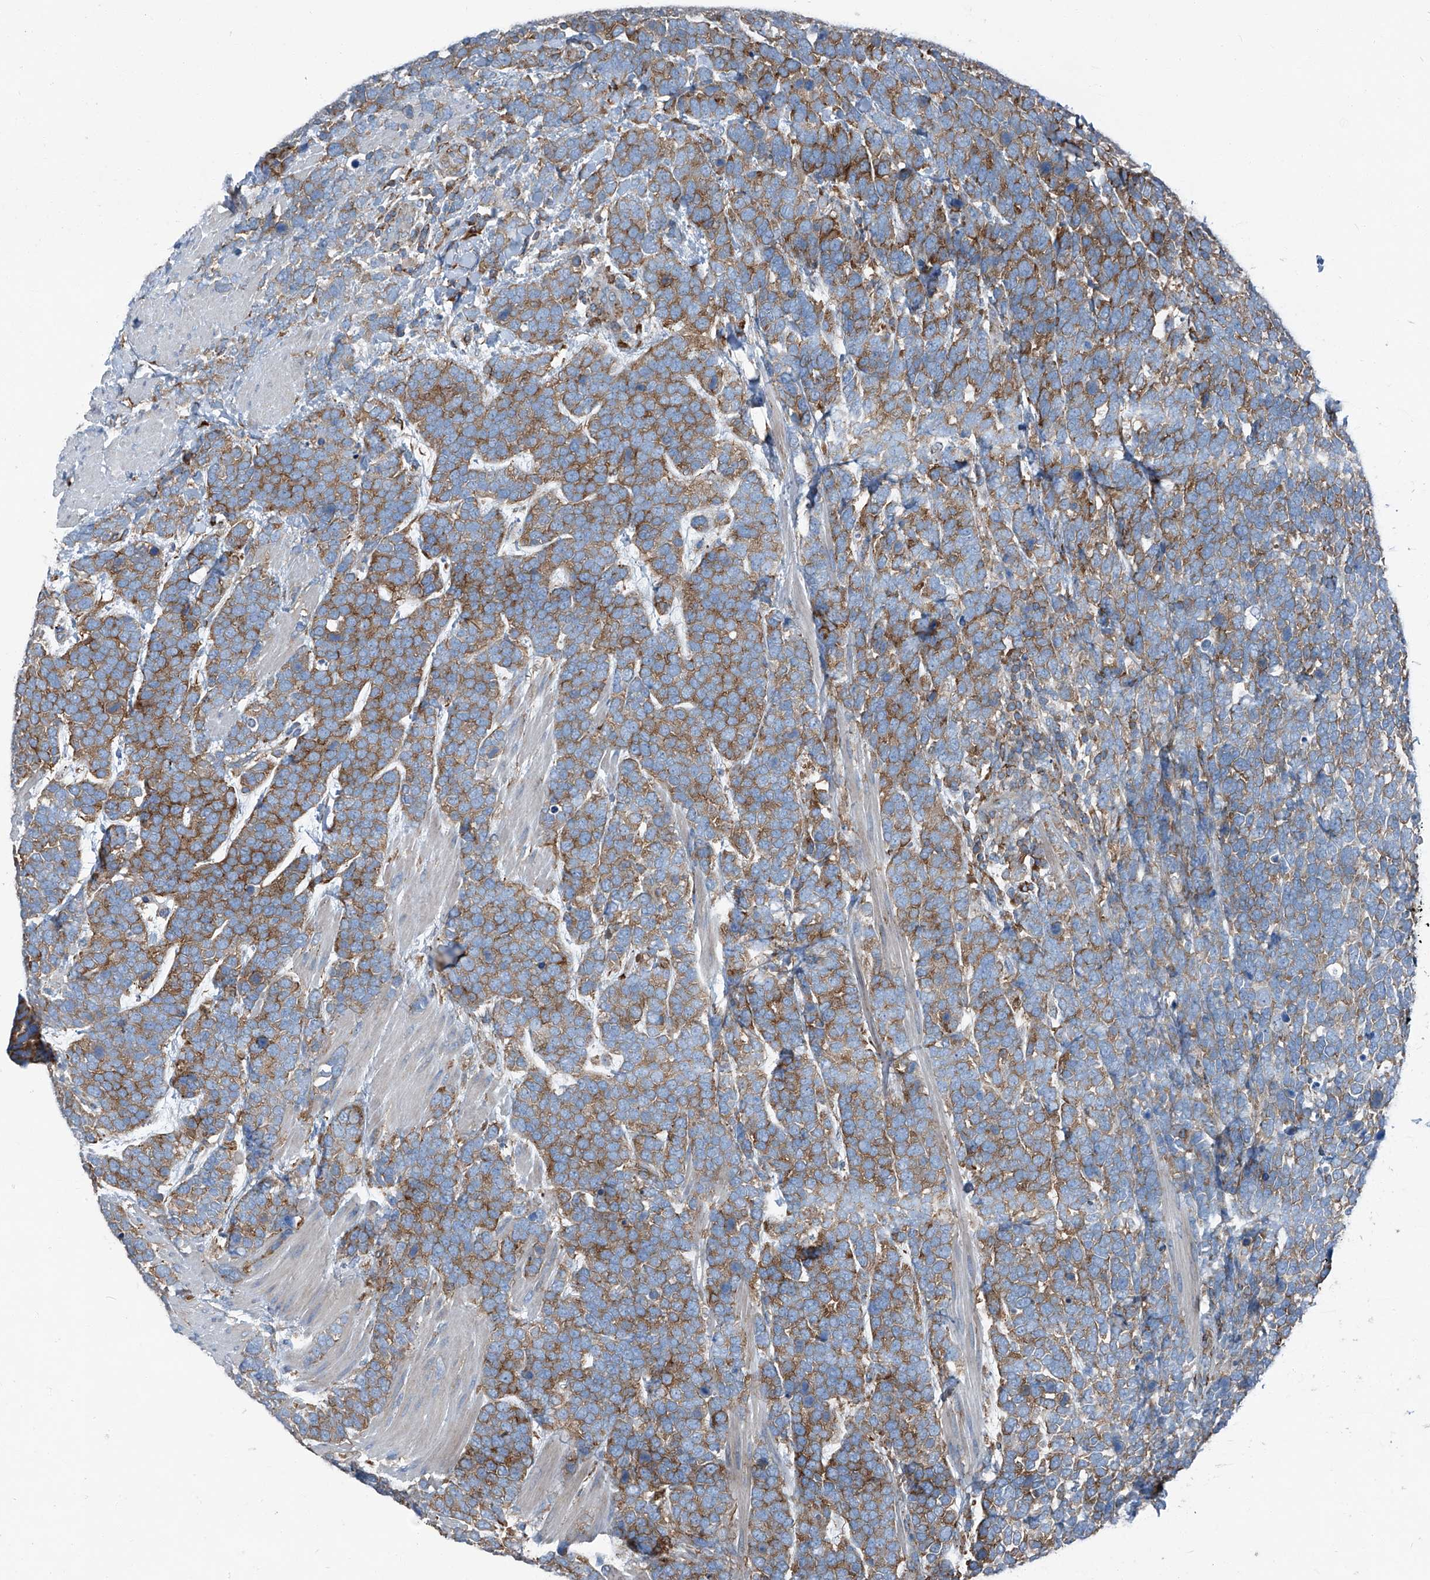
{"staining": {"intensity": "moderate", "quantity": ">75%", "location": "cytoplasmic/membranous"}, "tissue": "urothelial cancer", "cell_type": "Tumor cells", "image_type": "cancer", "snomed": [{"axis": "morphology", "description": "Urothelial carcinoma, High grade"}, {"axis": "topography", "description": "Urinary bladder"}], "caption": "Brown immunohistochemical staining in urothelial cancer reveals moderate cytoplasmic/membranous expression in approximately >75% of tumor cells. The staining is performed using DAB brown chromogen to label protein expression. The nuclei are counter-stained blue using hematoxylin.", "gene": "SEPTIN7", "patient": {"sex": "female", "age": 82}}